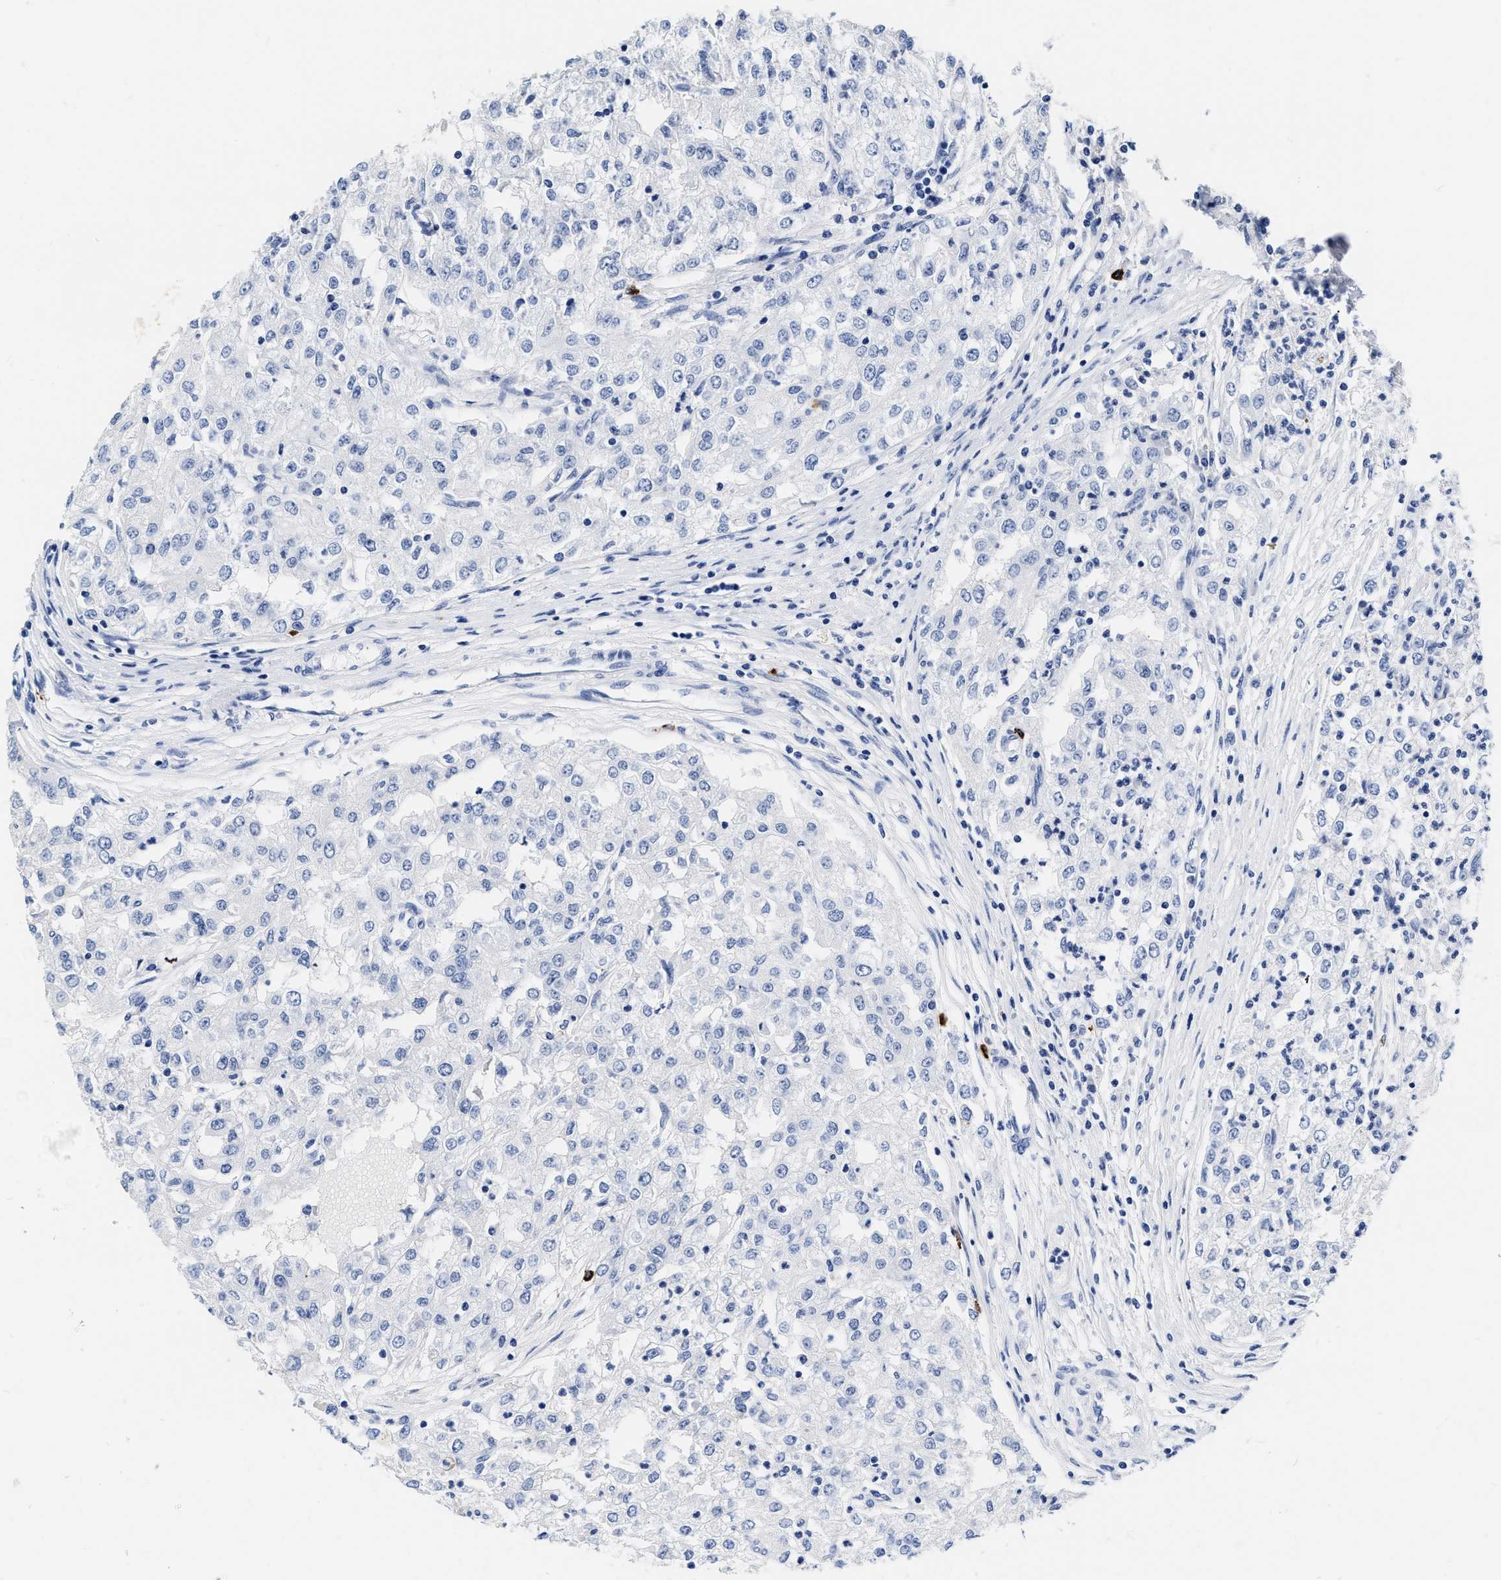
{"staining": {"intensity": "negative", "quantity": "none", "location": "none"}, "tissue": "renal cancer", "cell_type": "Tumor cells", "image_type": "cancer", "snomed": [{"axis": "morphology", "description": "Adenocarcinoma, NOS"}, {"axis": "topography", "description": "Kidney"}], "caption": "This is an immunohistochemistry (IHC) photomicrograph of human renal cancer (adenocarcinoma). There is no positivity in tumor cells.", "gene": "CER1", "patient": {"sex": "female", "age": 54}}